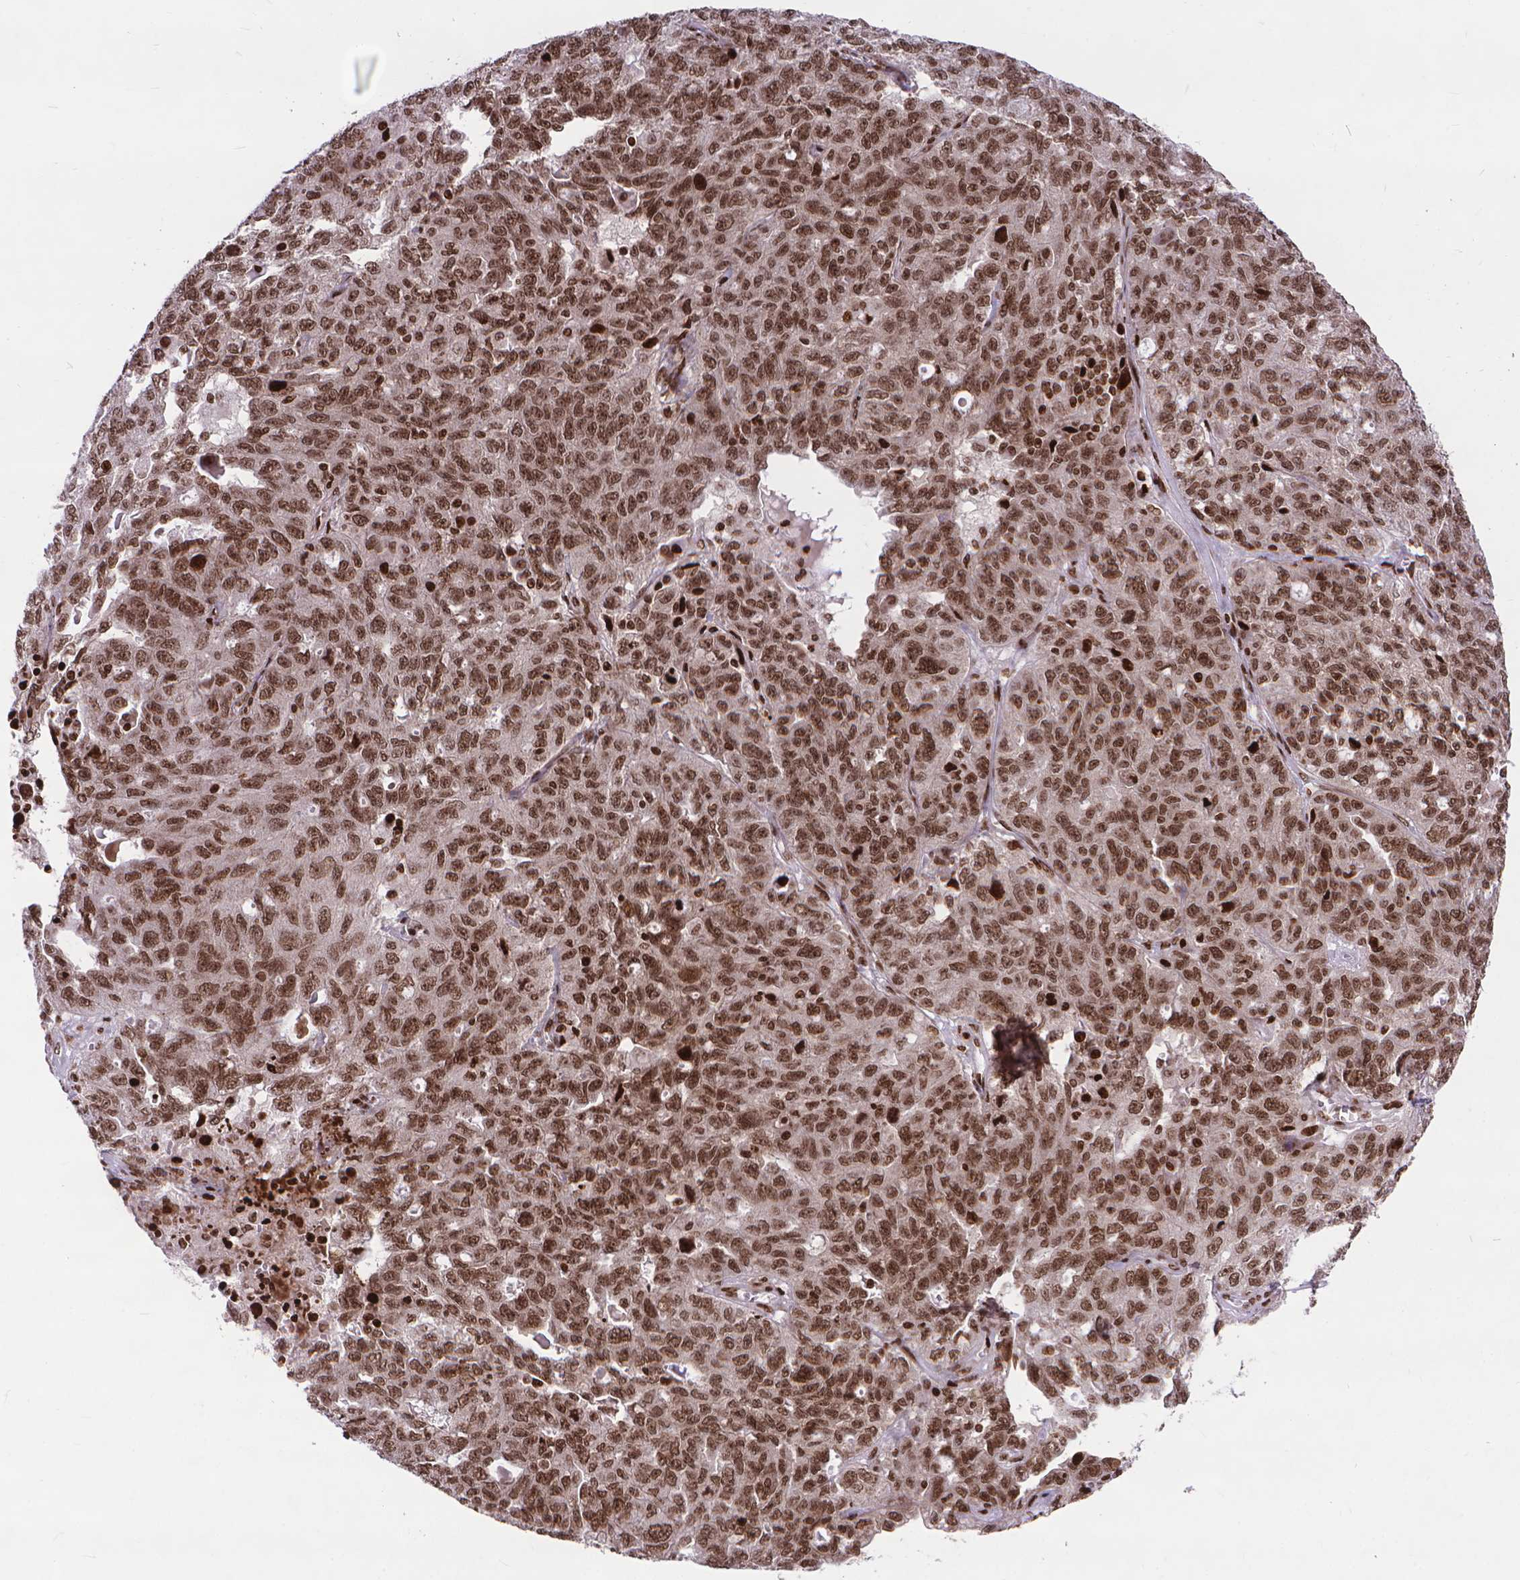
{"staining": {"intensity": "moderate", "quantity": ">75%", "location": "nuclear"}, "tissue": "ovarian cancer", "cell_type": "Tumor cells", "image_type": "cancer", "snomed": [{"axis": "morphology", "description": "Cystadenocarcinoma, serous, NOS"}, {"axis": "topography", "description": "Ovary"}], "caption": "A histopathology image of human ovarian cancer stained for a protein reveals moderate nuclear brown staining in tumor cells.", "gene": "AMER1", "patient": {"sex": "female", "age": 71}}